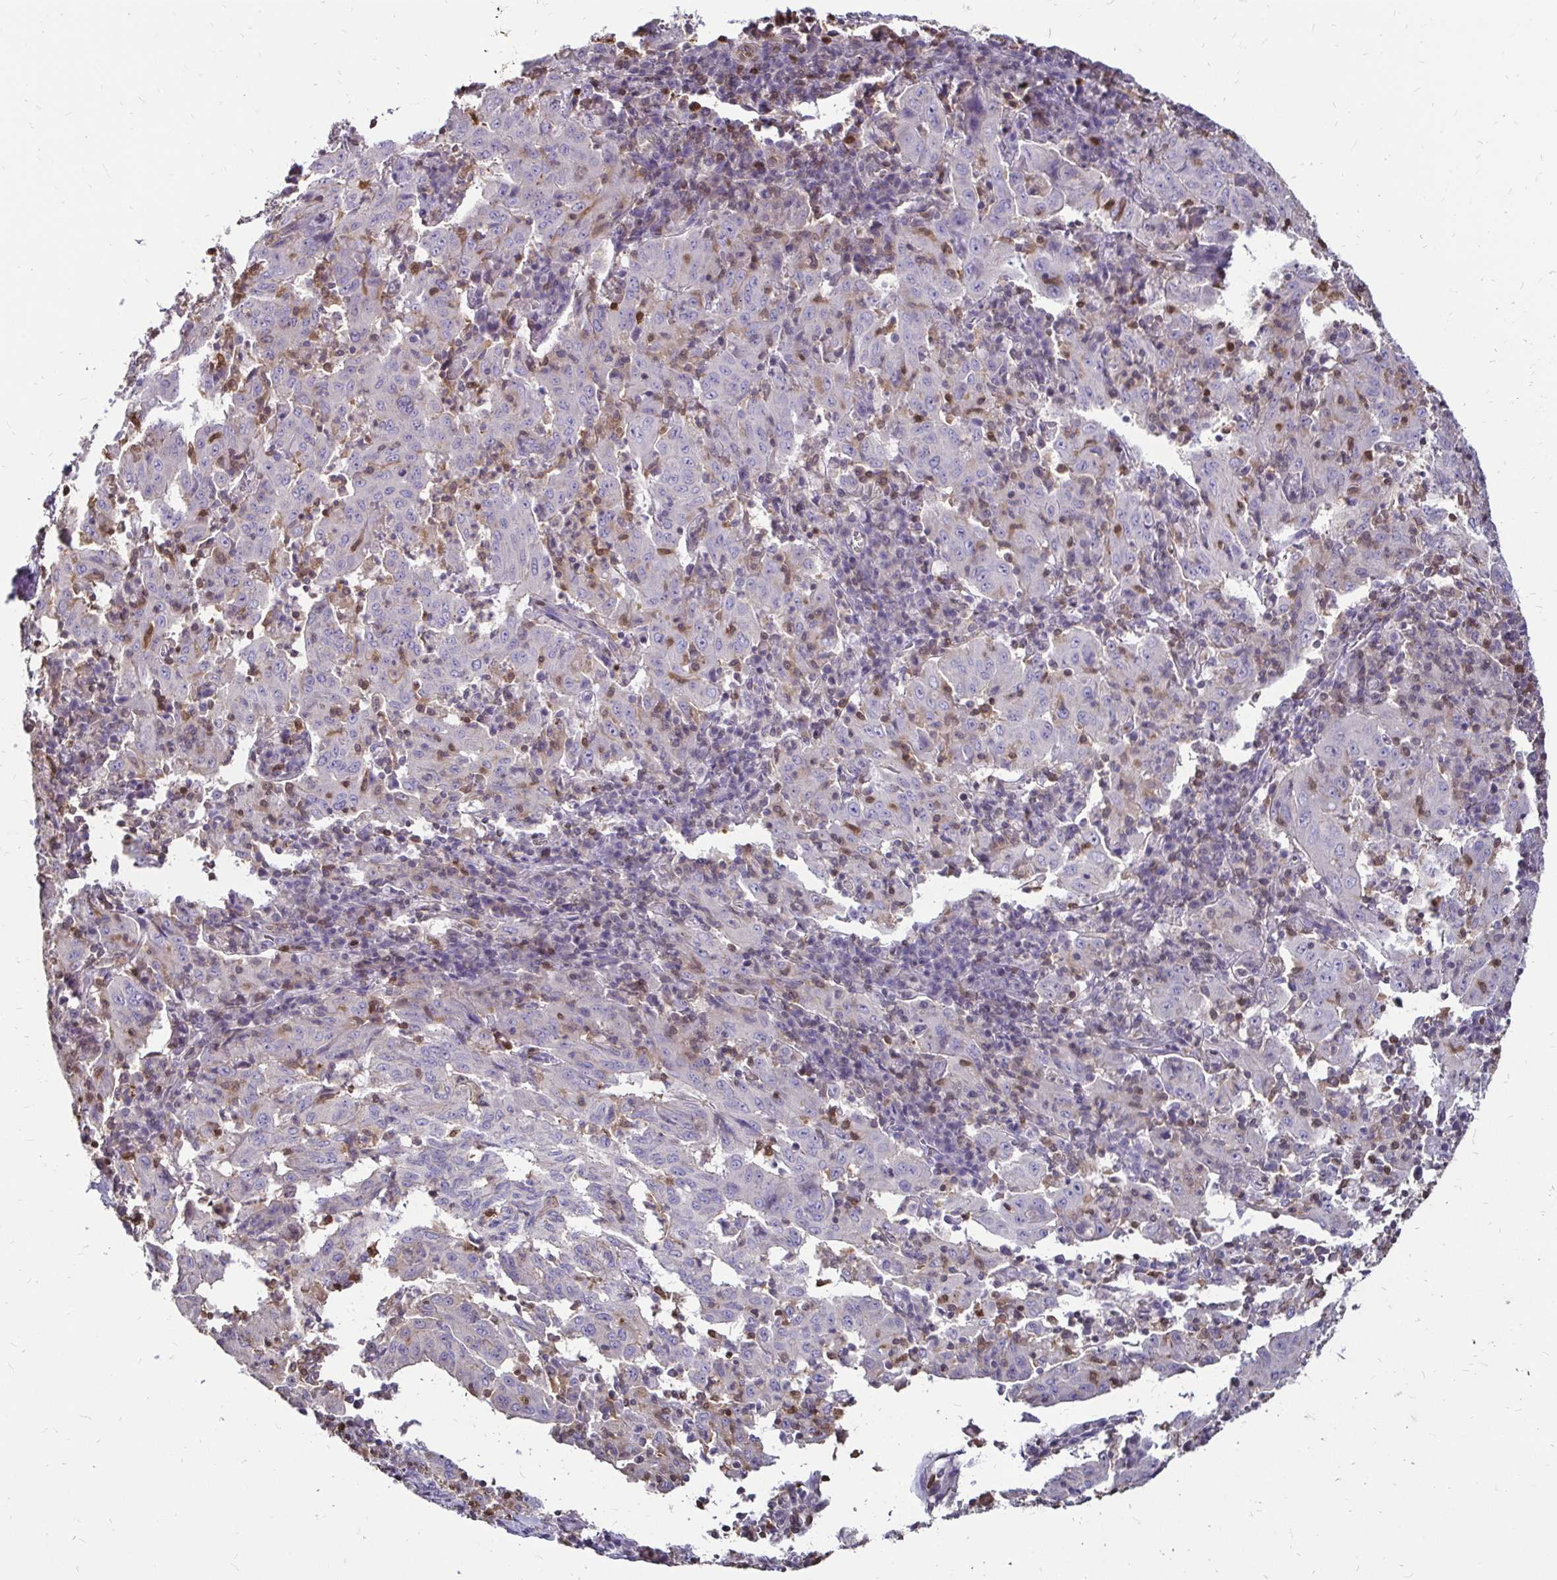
{"staining": {"intensity": "negative", "quantity": "none", "location": "none"}, "tissue": "pancreatic cancer", "cell_type": "Tumor cells", "image_type": "cancer", "snomed": [{"axis": "morphology", "description": "Adenocarcinoma, NOS"}, {"axis": "topography", "description": "Pancreas"}], "caption": "This is an immunohistochemistry micrograph of pancreatic adenocarcinoma. There is no staining in tumor cells.", "gene": "ZFP1", "patient": {"sex": "male", "age": 63}}